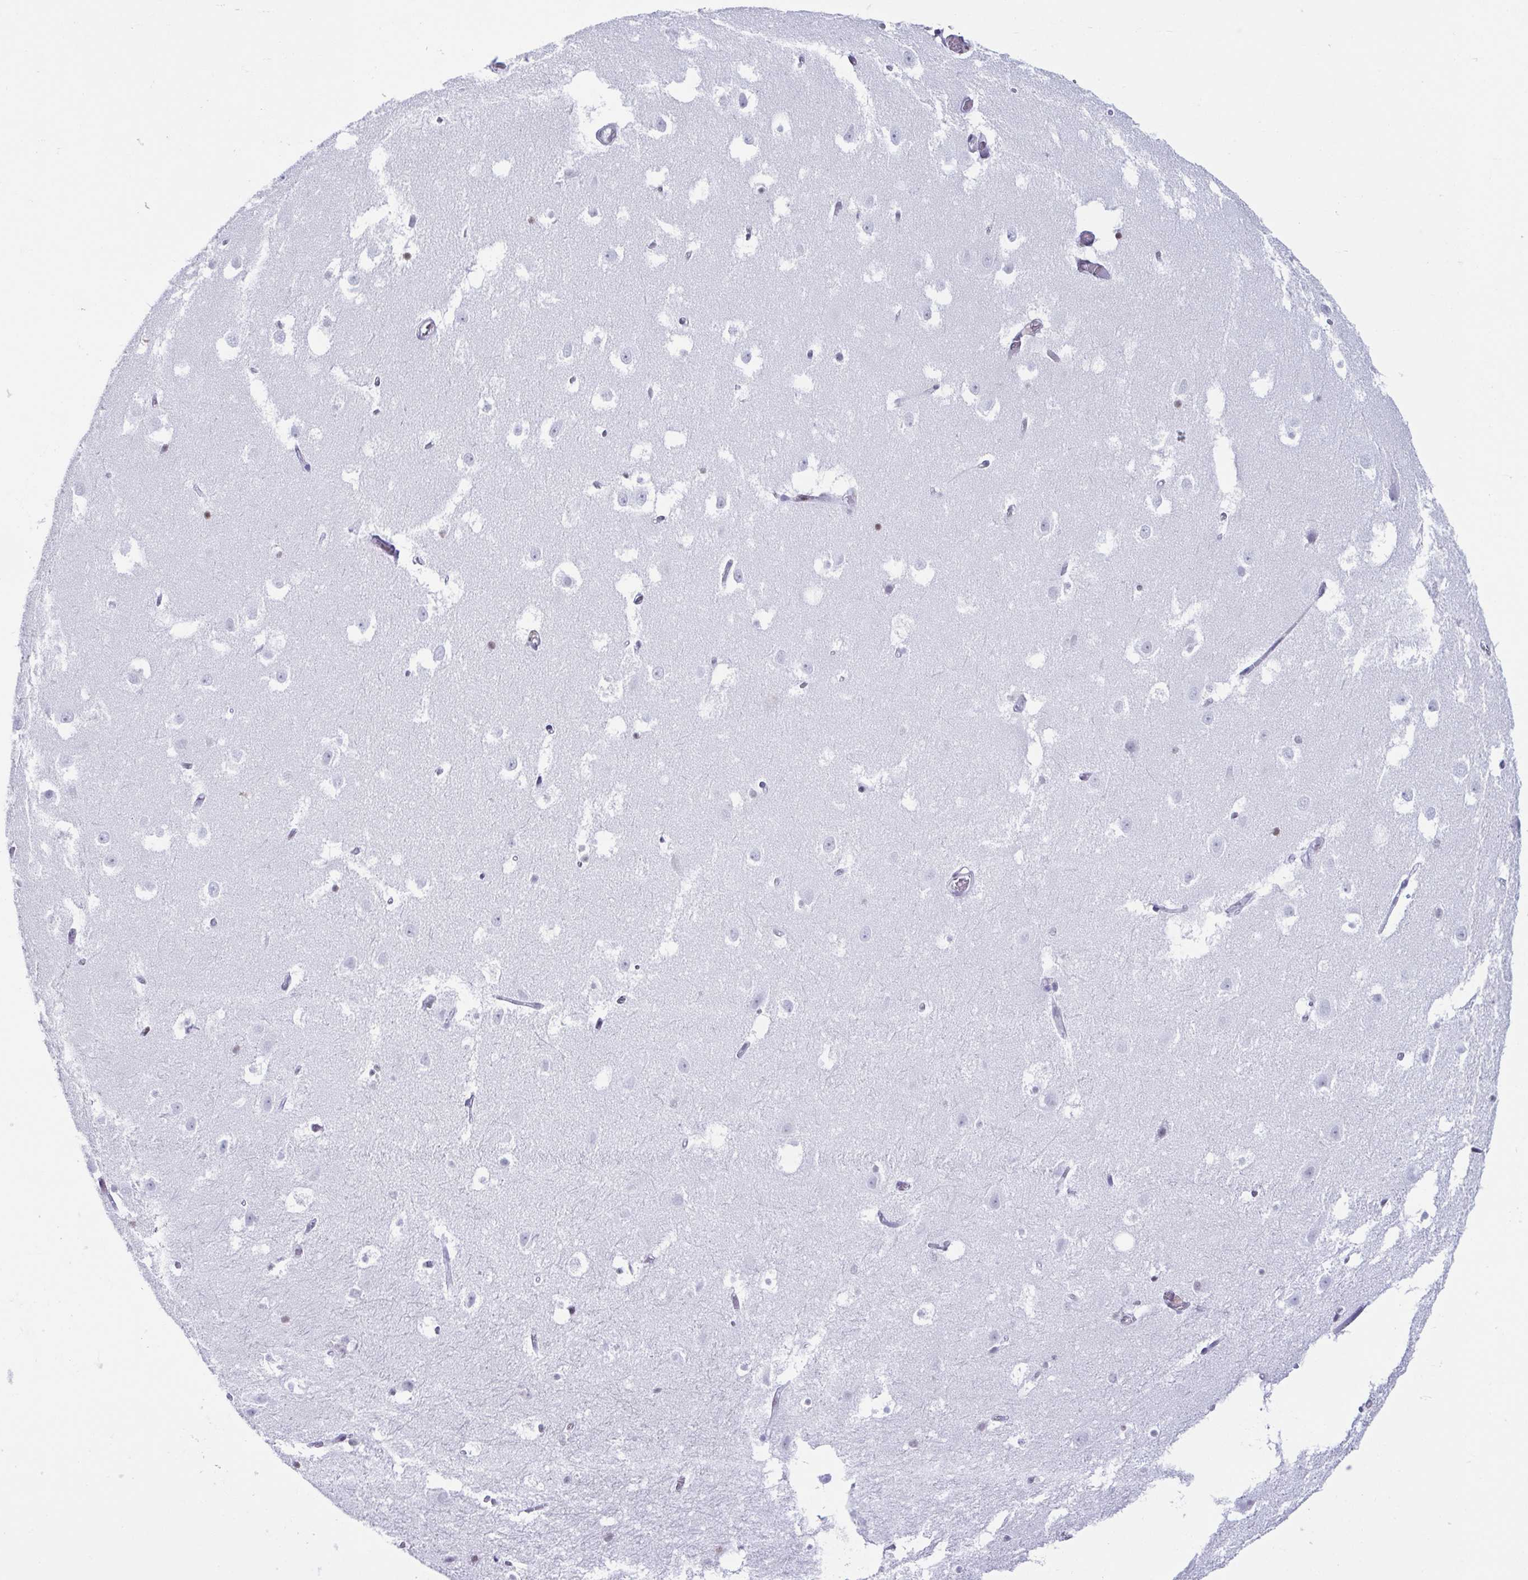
{"staining": {"intensity": "negative", "quantity": "none", "location": "none"}, "tissue": "hippocampus", "cell_type": "Glial cells", "image_type": "normal", "snomed": [{"axis": "morphology", "description": "Normal tissue, NOS"}, {"axis": "topography", "description": "Hippocampus"}], "caption": "There is no significant expression in glial cells of hippocampus. Brightfield microscopy of immunohistochemistry (IHC) stained with DAB (3,3'-diaminobenzidine) (brown) and hematoxylin (blue), captured at high magnification.", "gene": "VCX2", "patient": {"sex": "female", "age": 52}}